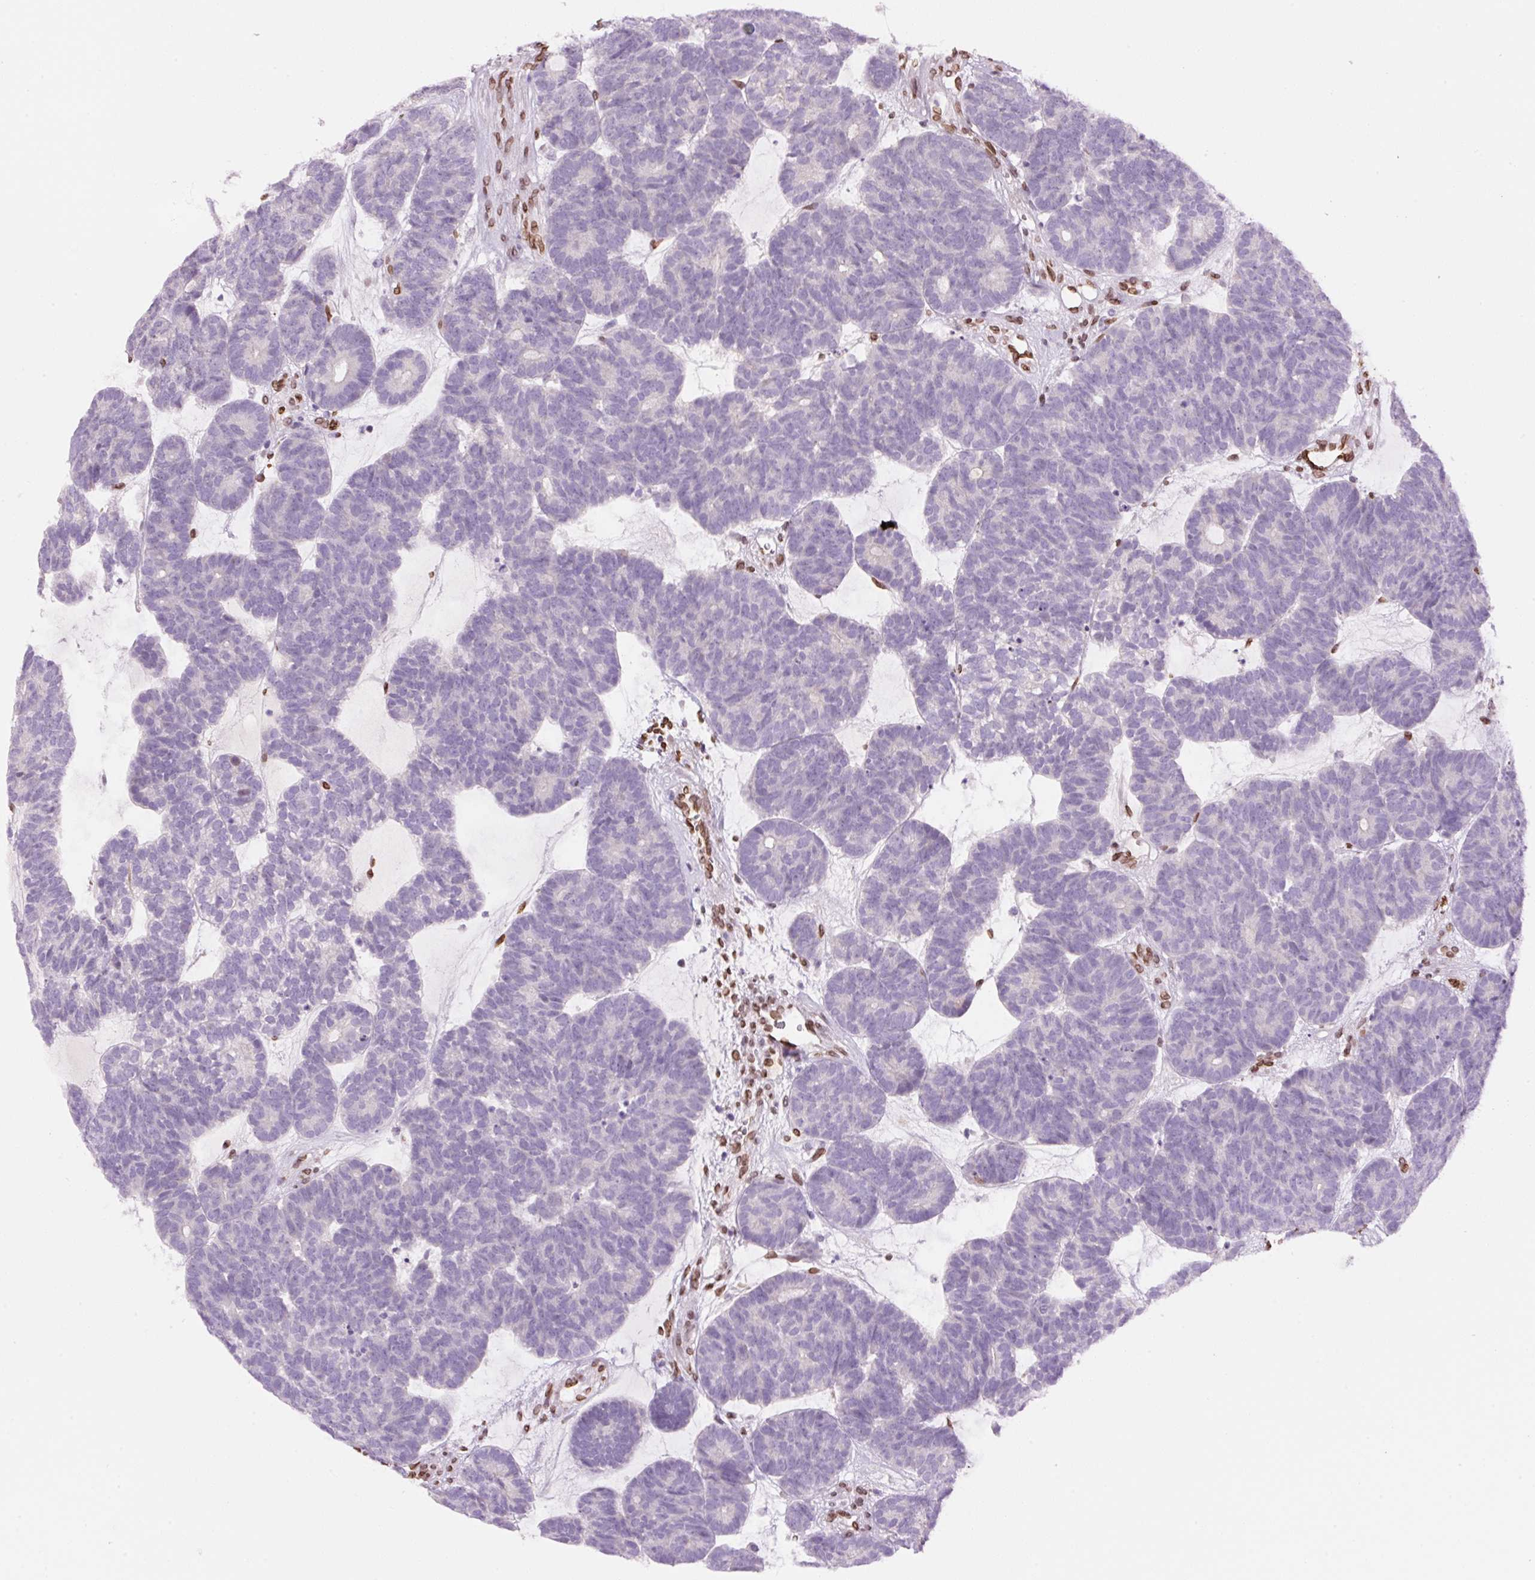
{"staining": {"intensity": "negative", "quantity": "none", "location": "none"}, "tissue": "head and neck cancer", "cell_type": "Tumor cells", "image_type": "cancer", "snomed": [{"axis": "morphology", "description": "Adenocarcinoma, NOS"}, {"axis": "topography", "description": "Head-Neck"}], "caption": "Adenocarcinoma (head and neck) was stained to show a protein in brown. There is no significant positivity in tumor cells.", "gene": "ZNF224", "patient": {"sex": "female", "age": 81}}